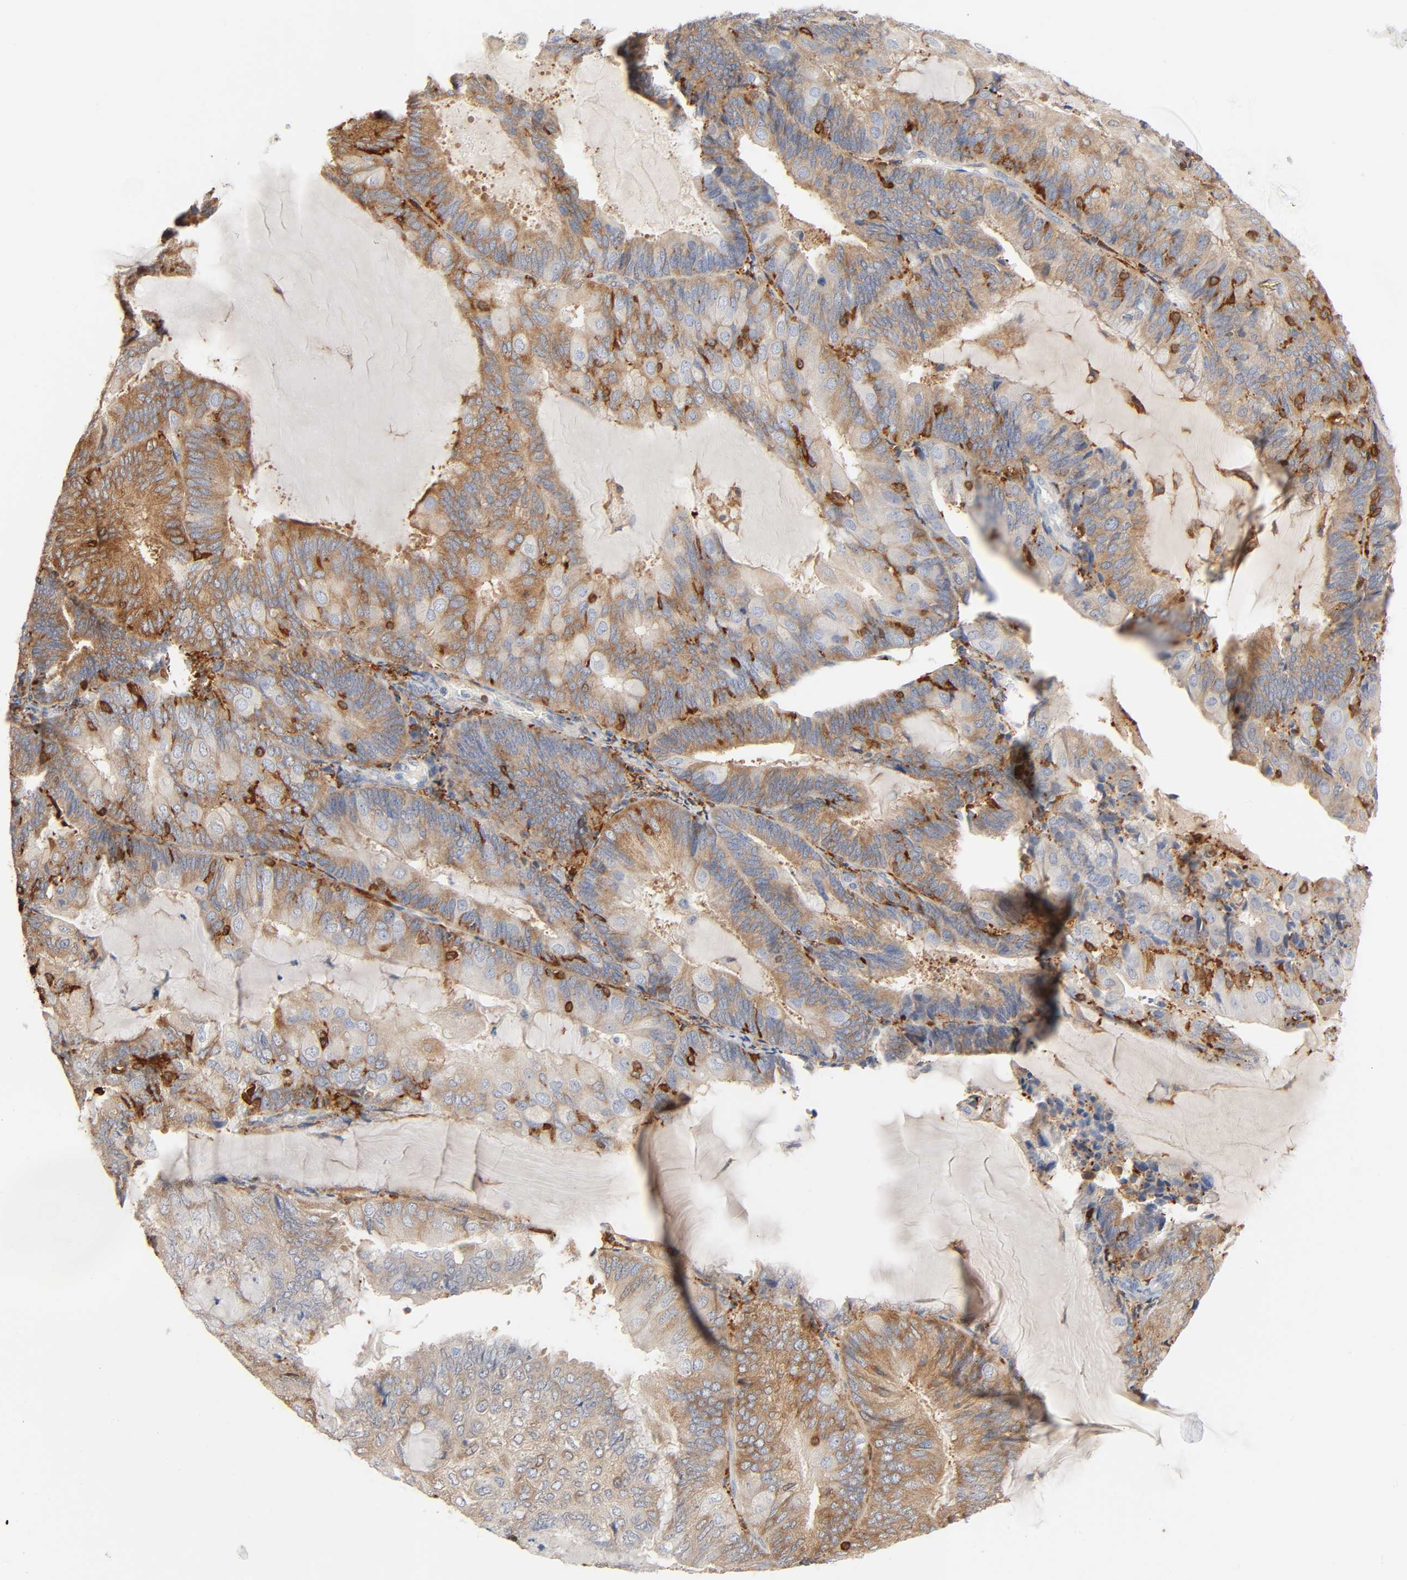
{"staining": {"intensity": "moderate", "quantity": ">75%", "location": "cytoplasmic/membranous"}, "tissue": "endometrial cancer", "cell_type": "Tumor cells", "image_type": "cancer", "snomed": [{"axis": "morphology", "description": "Adenocarcinoma, NOS"}, {"axis": "topography", "description": "Endometrium"}], "caption": "A high-resolution image shows IHC staining of endometrial cancer, which exhibits moderate cytoplasmic/membranous positivity in approximately >75% of tumor cells. (Brightfield microscopy of DAB IHC at high magnification).", "gene": "BIN1", "patient": {"sex": "female", "age": 81}}